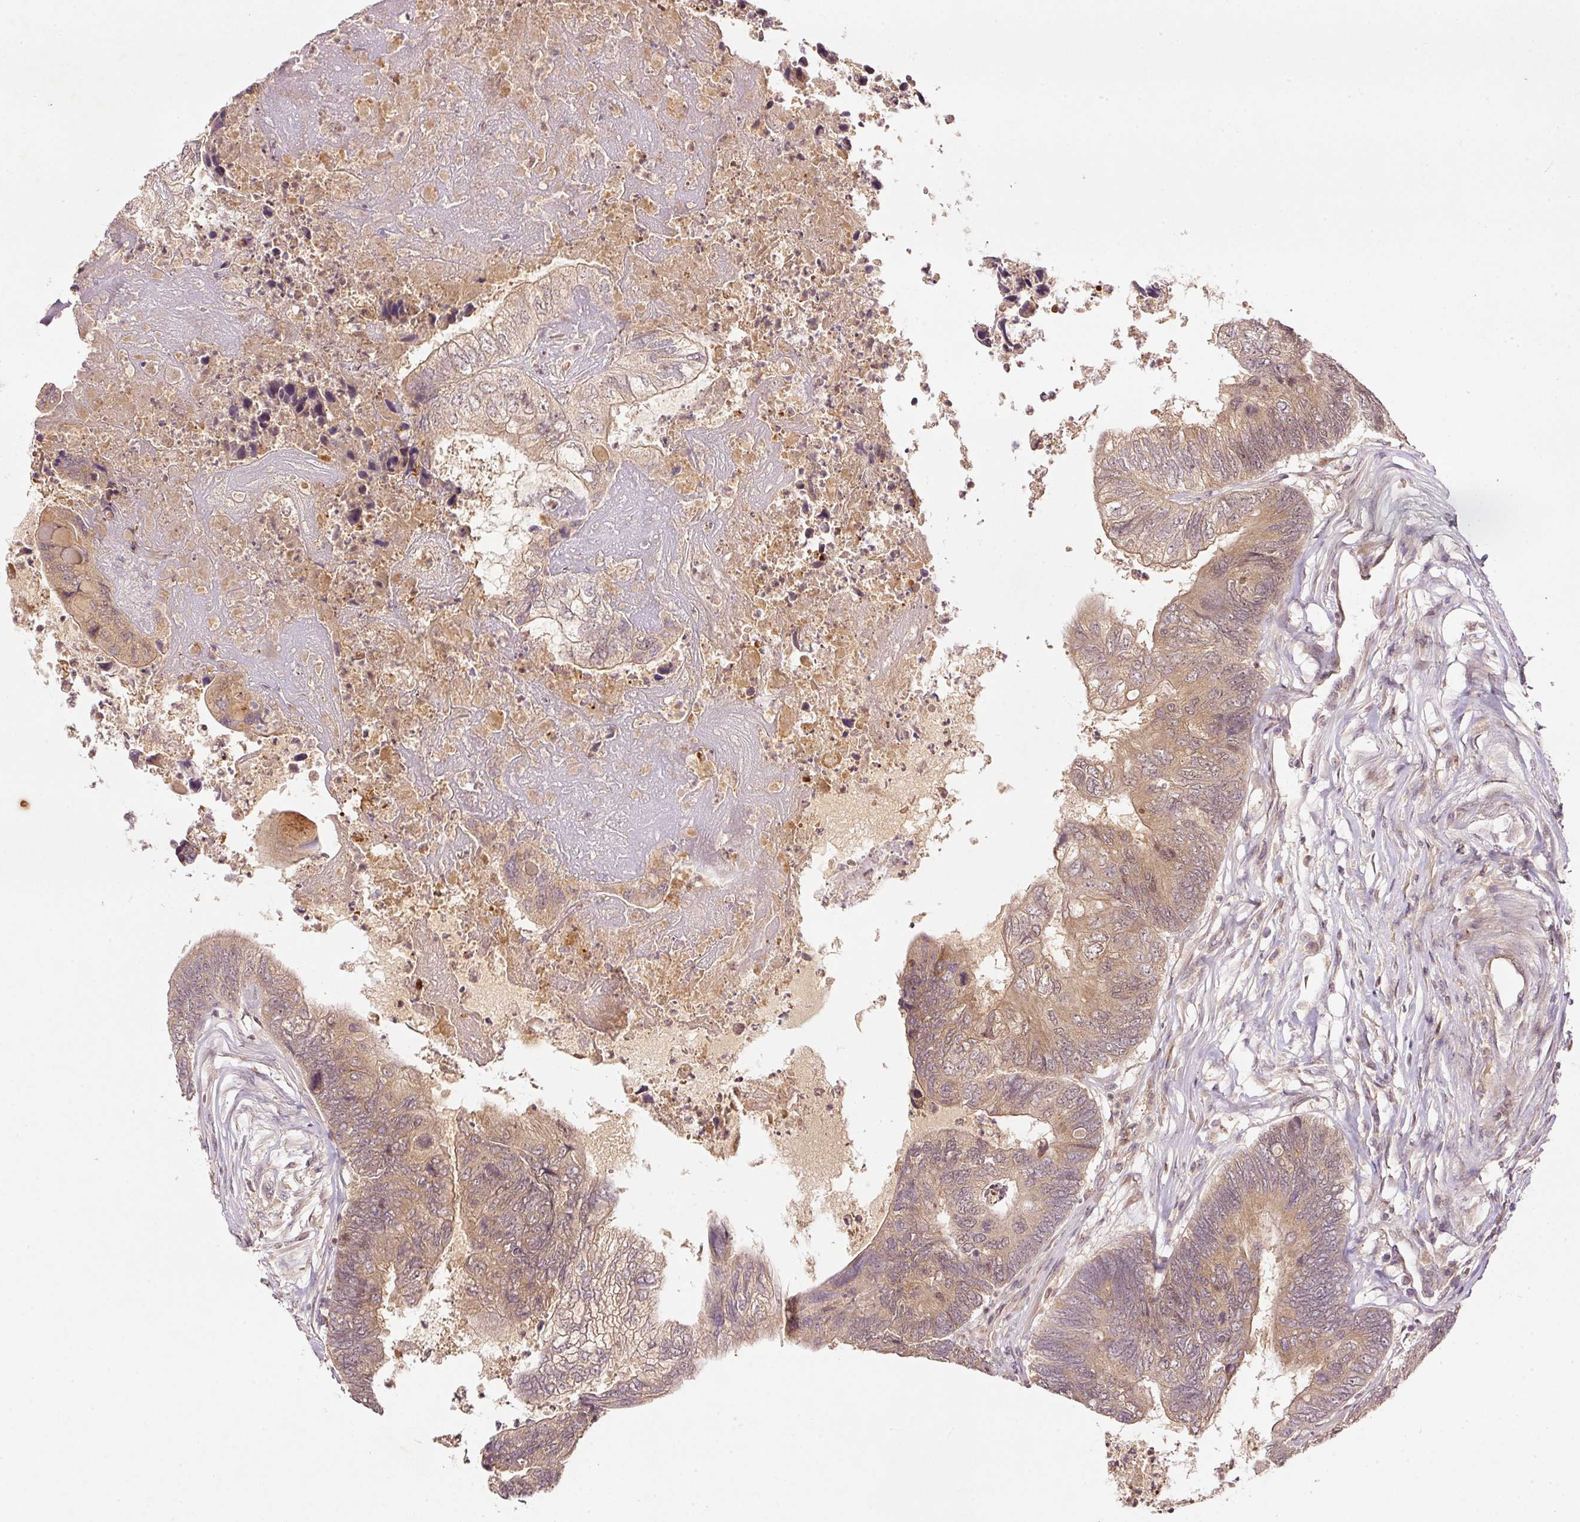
{"staining": {"intensity": "moderate", "quantity": "25%-75%", "location": "cytoplasmic/membranous"}, "tissue": "colorectal cancer", "cell_type": "Tumor cells", "image_type": "cancer", "snomed": [{"axis": "morphology", "description": "Adenocarcinoma, NOS"}, {"axis": "topography", "description": "Colon"}], "caption": "This photomicrograph reveals colorectal adenocarcinoma stained with immunohistochemistry (IHC) to label a protein in brown. The cytoplasmic/membranous of tumor cells show moderate positivity for the protein. Nuclei are counter-stained blue.", "gene": "PCDHB1", "patient": {"sex": "female", "age": 67}}